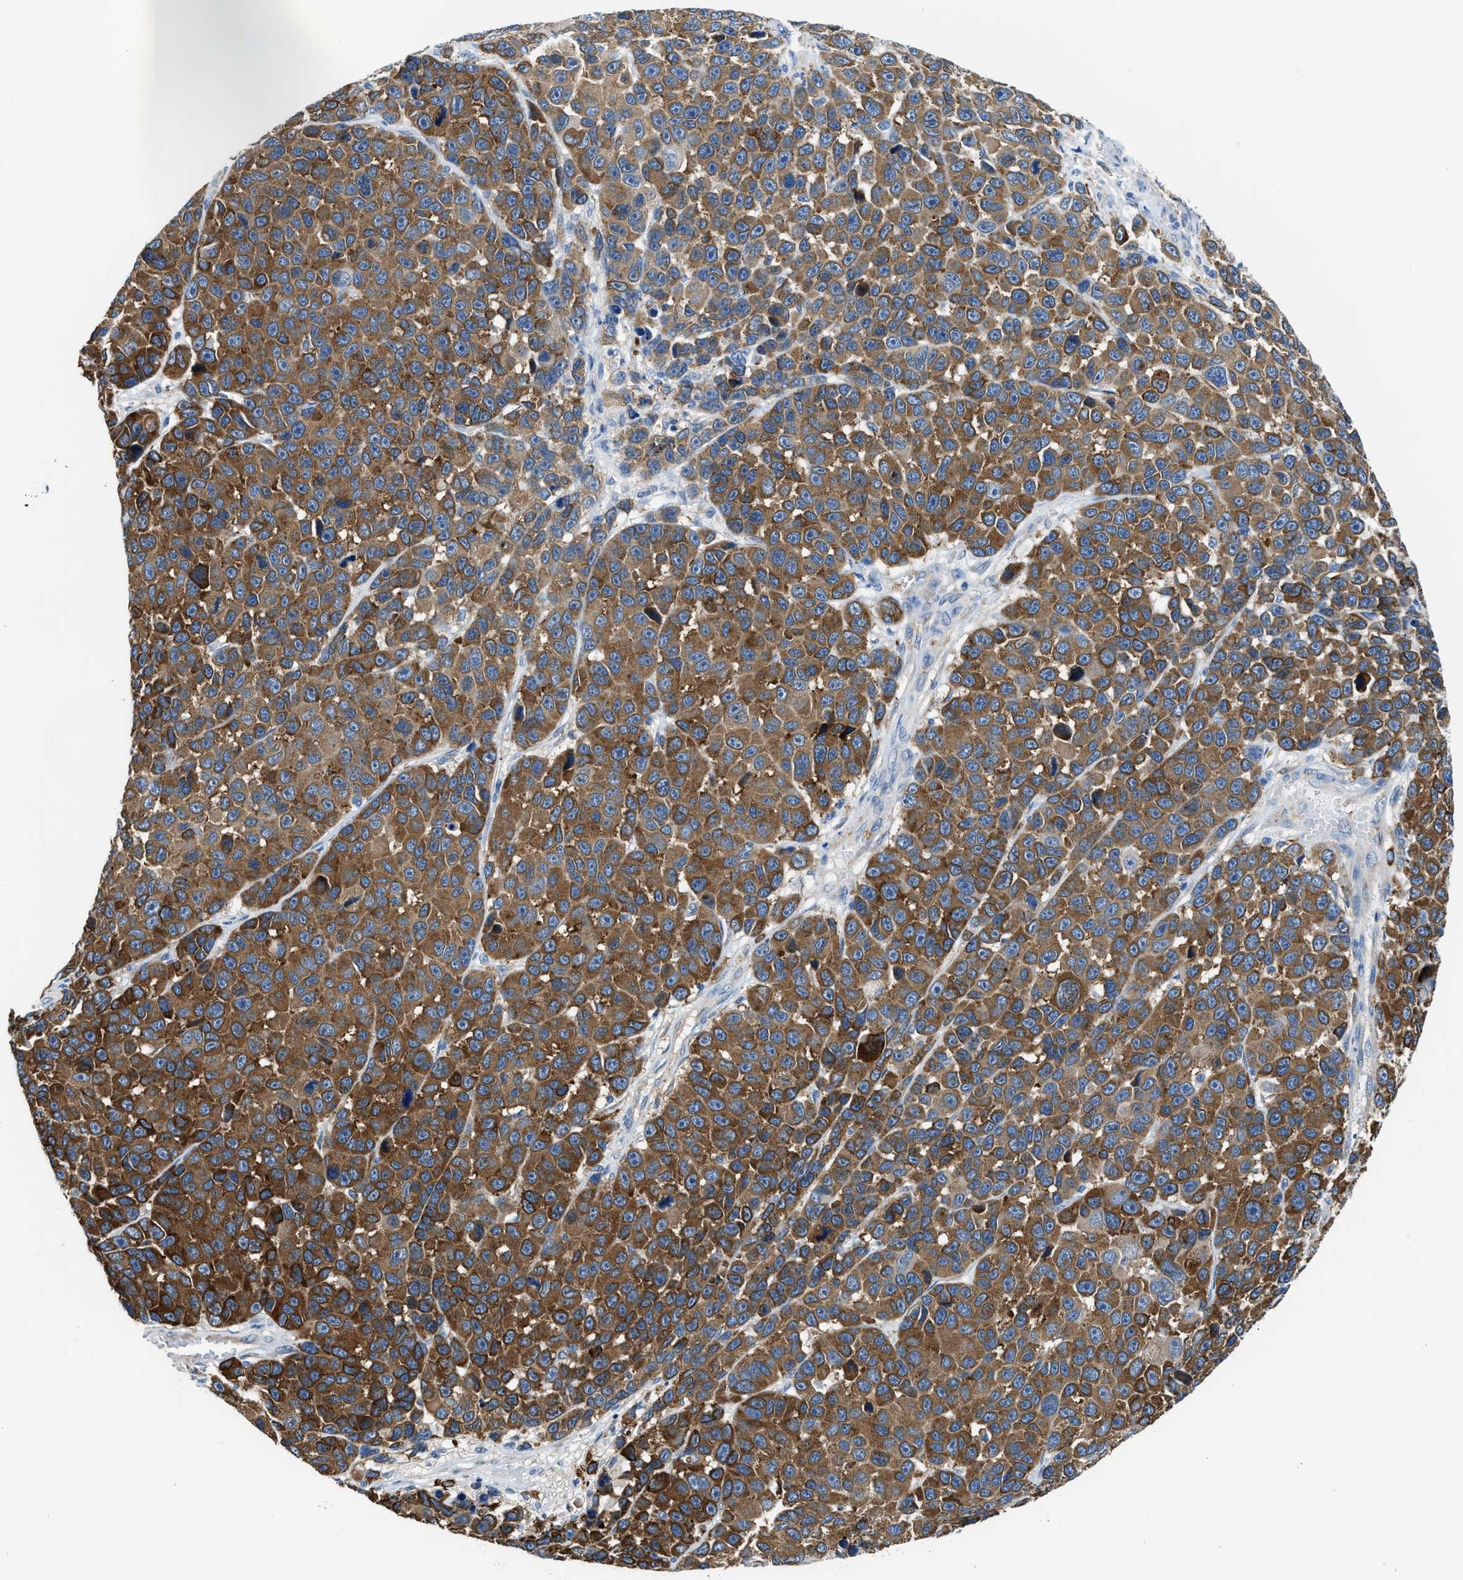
{"staining": {"intensity": "strong", "quantity": ">75%", "location": "cytoplasmic/membranous"}, "tissue": "melanoma", "cell_type": "Tumor cells", "image_type": "cancer", "snomed": [{"axis": "morphology", "description": "Malignant melanoma, NOS"}, {"axis": "topography", "description": "Skin"}], "caption": "A high amount of strong cytoplasmic/membranous expression is identified in about >75% of tumor cells in melanoma tissue.", "gene": "BNC2", "patient": {"sex": "male", "age": 53}}